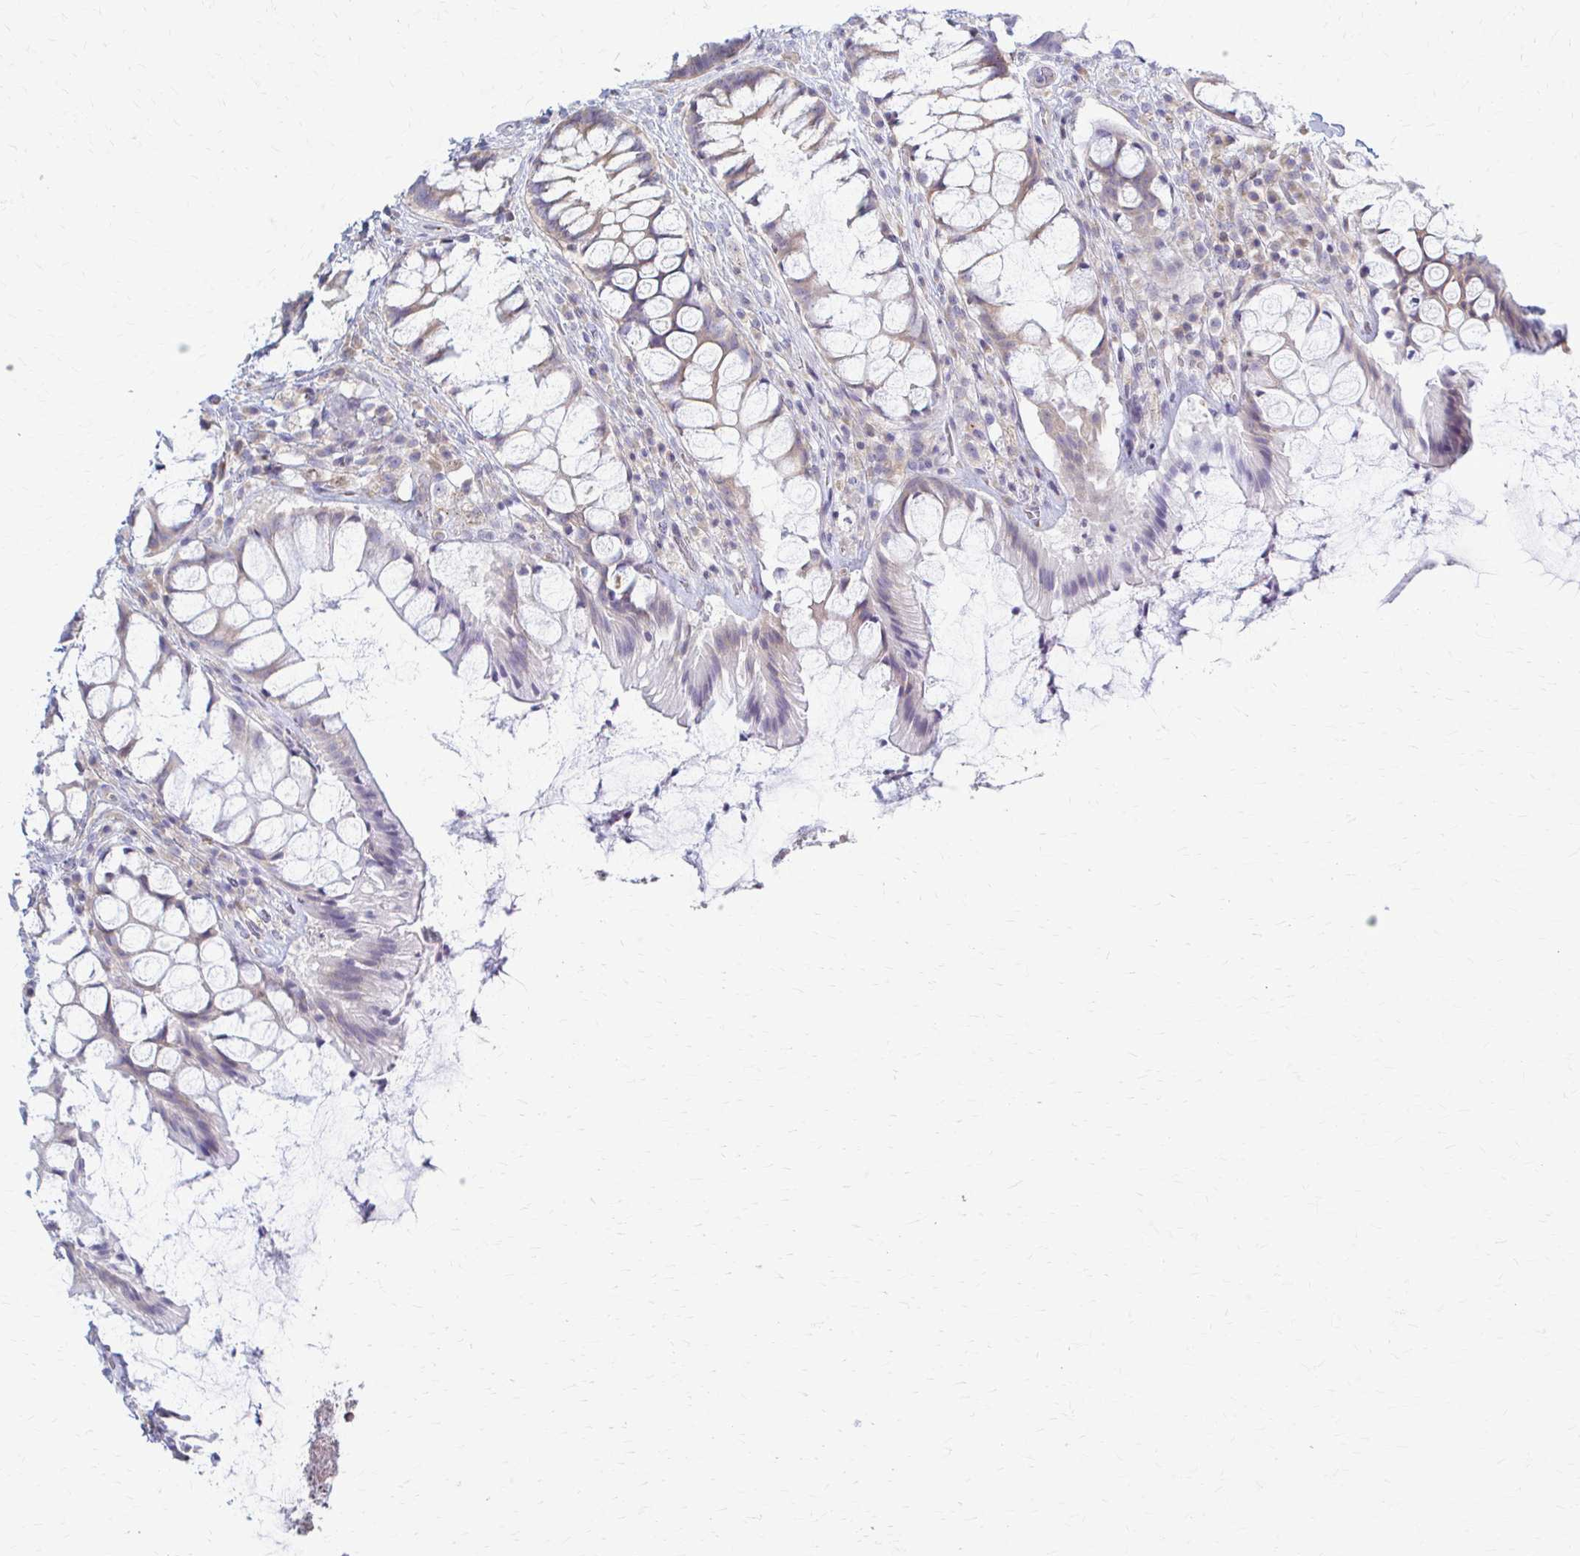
{"staining": {"intensity": "moderate", "quantity": "<25%", "location": "cytoplasmic/membranous"}, "tissue": "rectum", "cell_type": "Glandular cells", "image_type": "normal", "snomed": [{"axis": "morphology", "description": "Normal tissue, NOS"}, {"axis": "topography", "description": "Rectum"}], "caption": "IHC of normal human rectum shows low levels of moderate cytoplasmic/membranous staining in about <25% of glandular cells.", "gene": "PRKRA", "patient": {"sex": "female", "age": 58}}